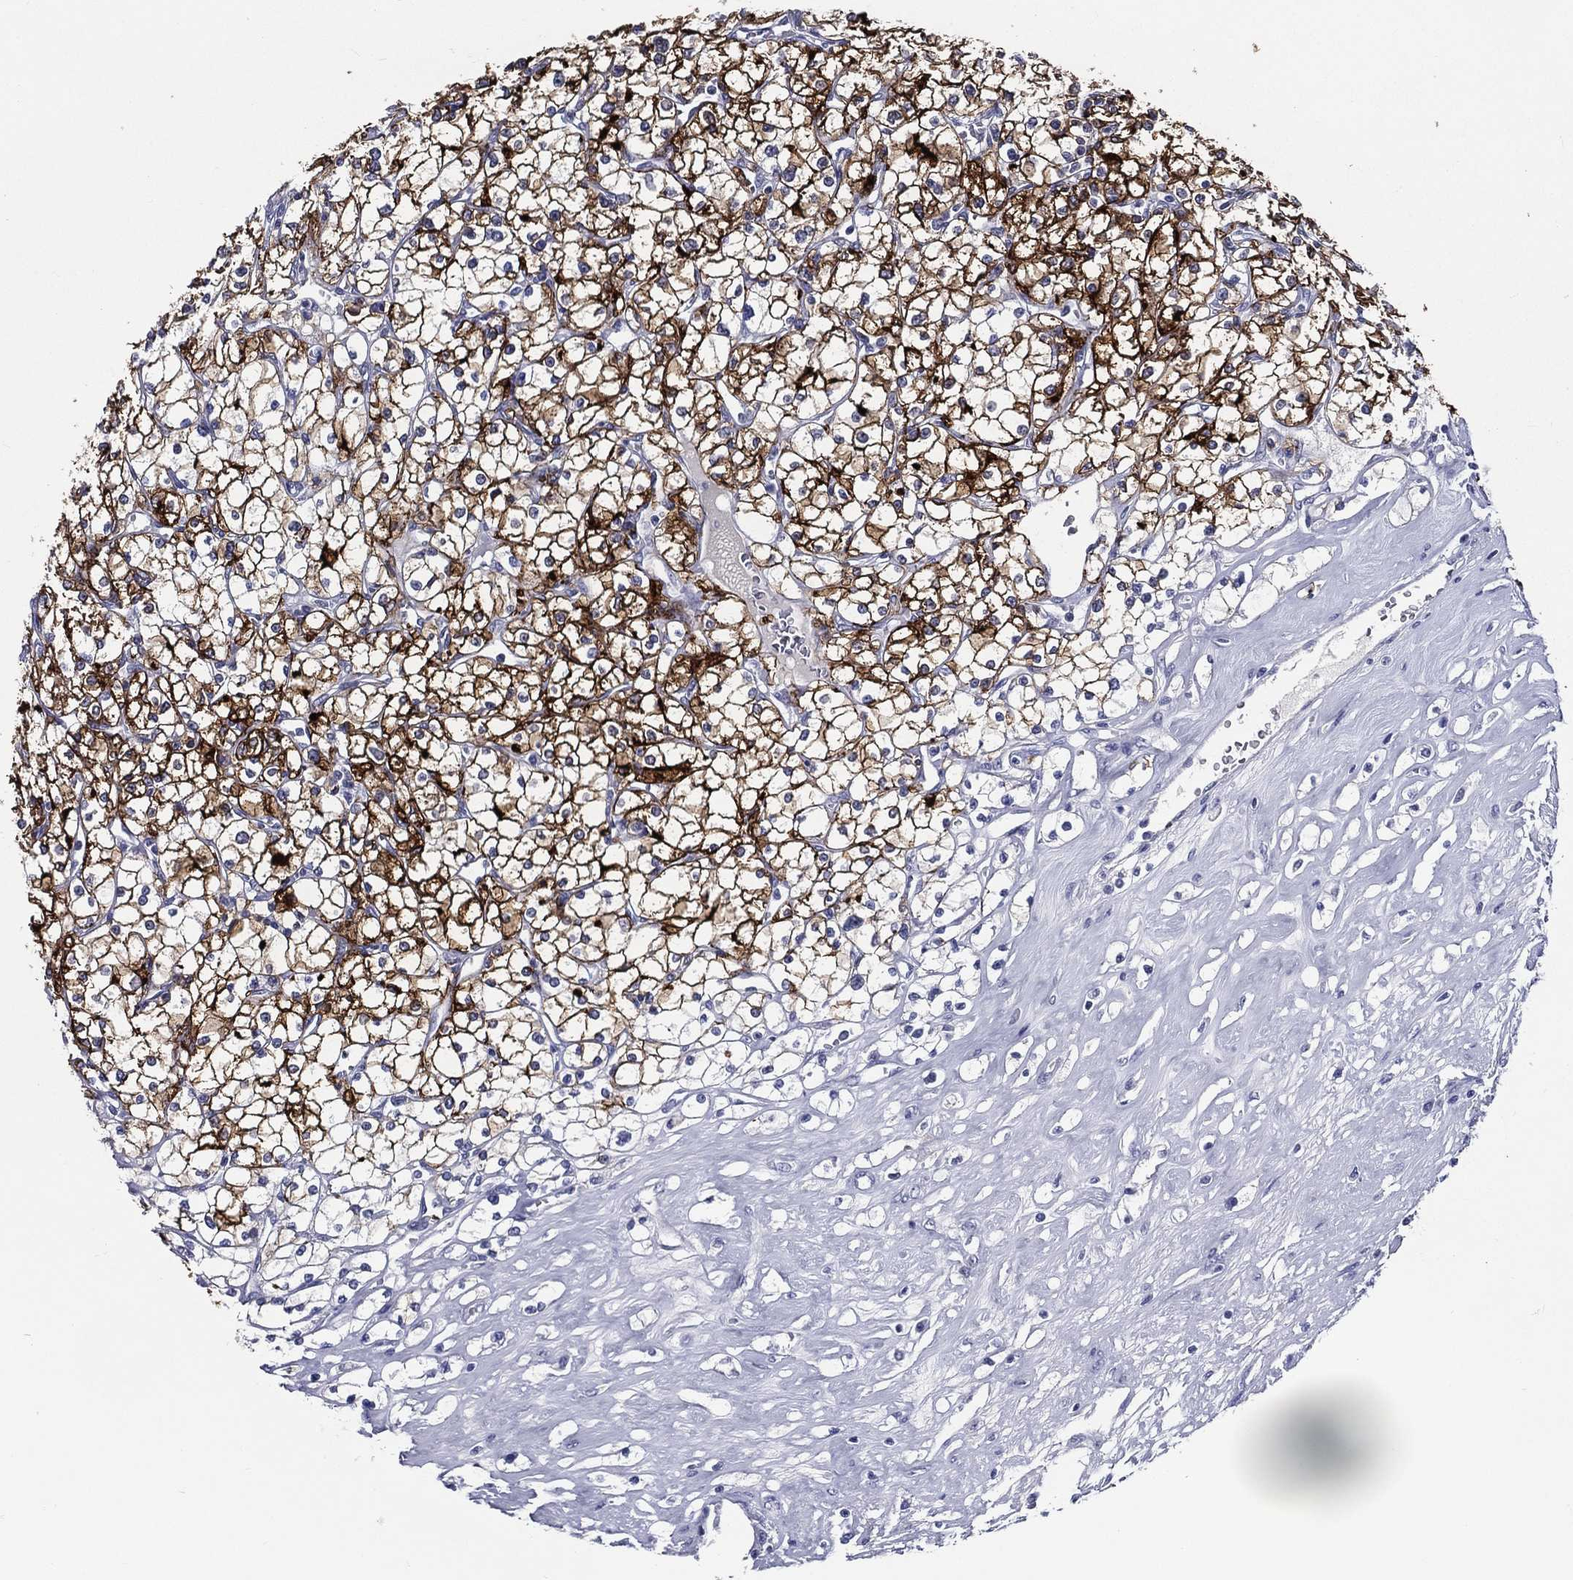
{"staining": {"intensity": "strong", "quantity": ">75%", "location": "cytoplasmic/membranous"}, "tissue": "renal cancer", "cell_type": "Tumor cells", "image_type": "cancer", "snomed": [{"axis": "morphology", "description": "Adenocarcinoma, NOS"}, {"axis": "topography", "description": "Kidney"}], "caption": "Immunohistochemistry micrograph of neoplastic tissue: human renal adenocarcinoma stained using immunohistochemistry (IHC) shows high levels of strong protein expression localized specifically in the cytoplasmic/membranous of tumor cells, appearing as a cytoplasmic/membranous brown color.", "gene": "ACE2", "patient": {"sex": "male", "age": 67}}